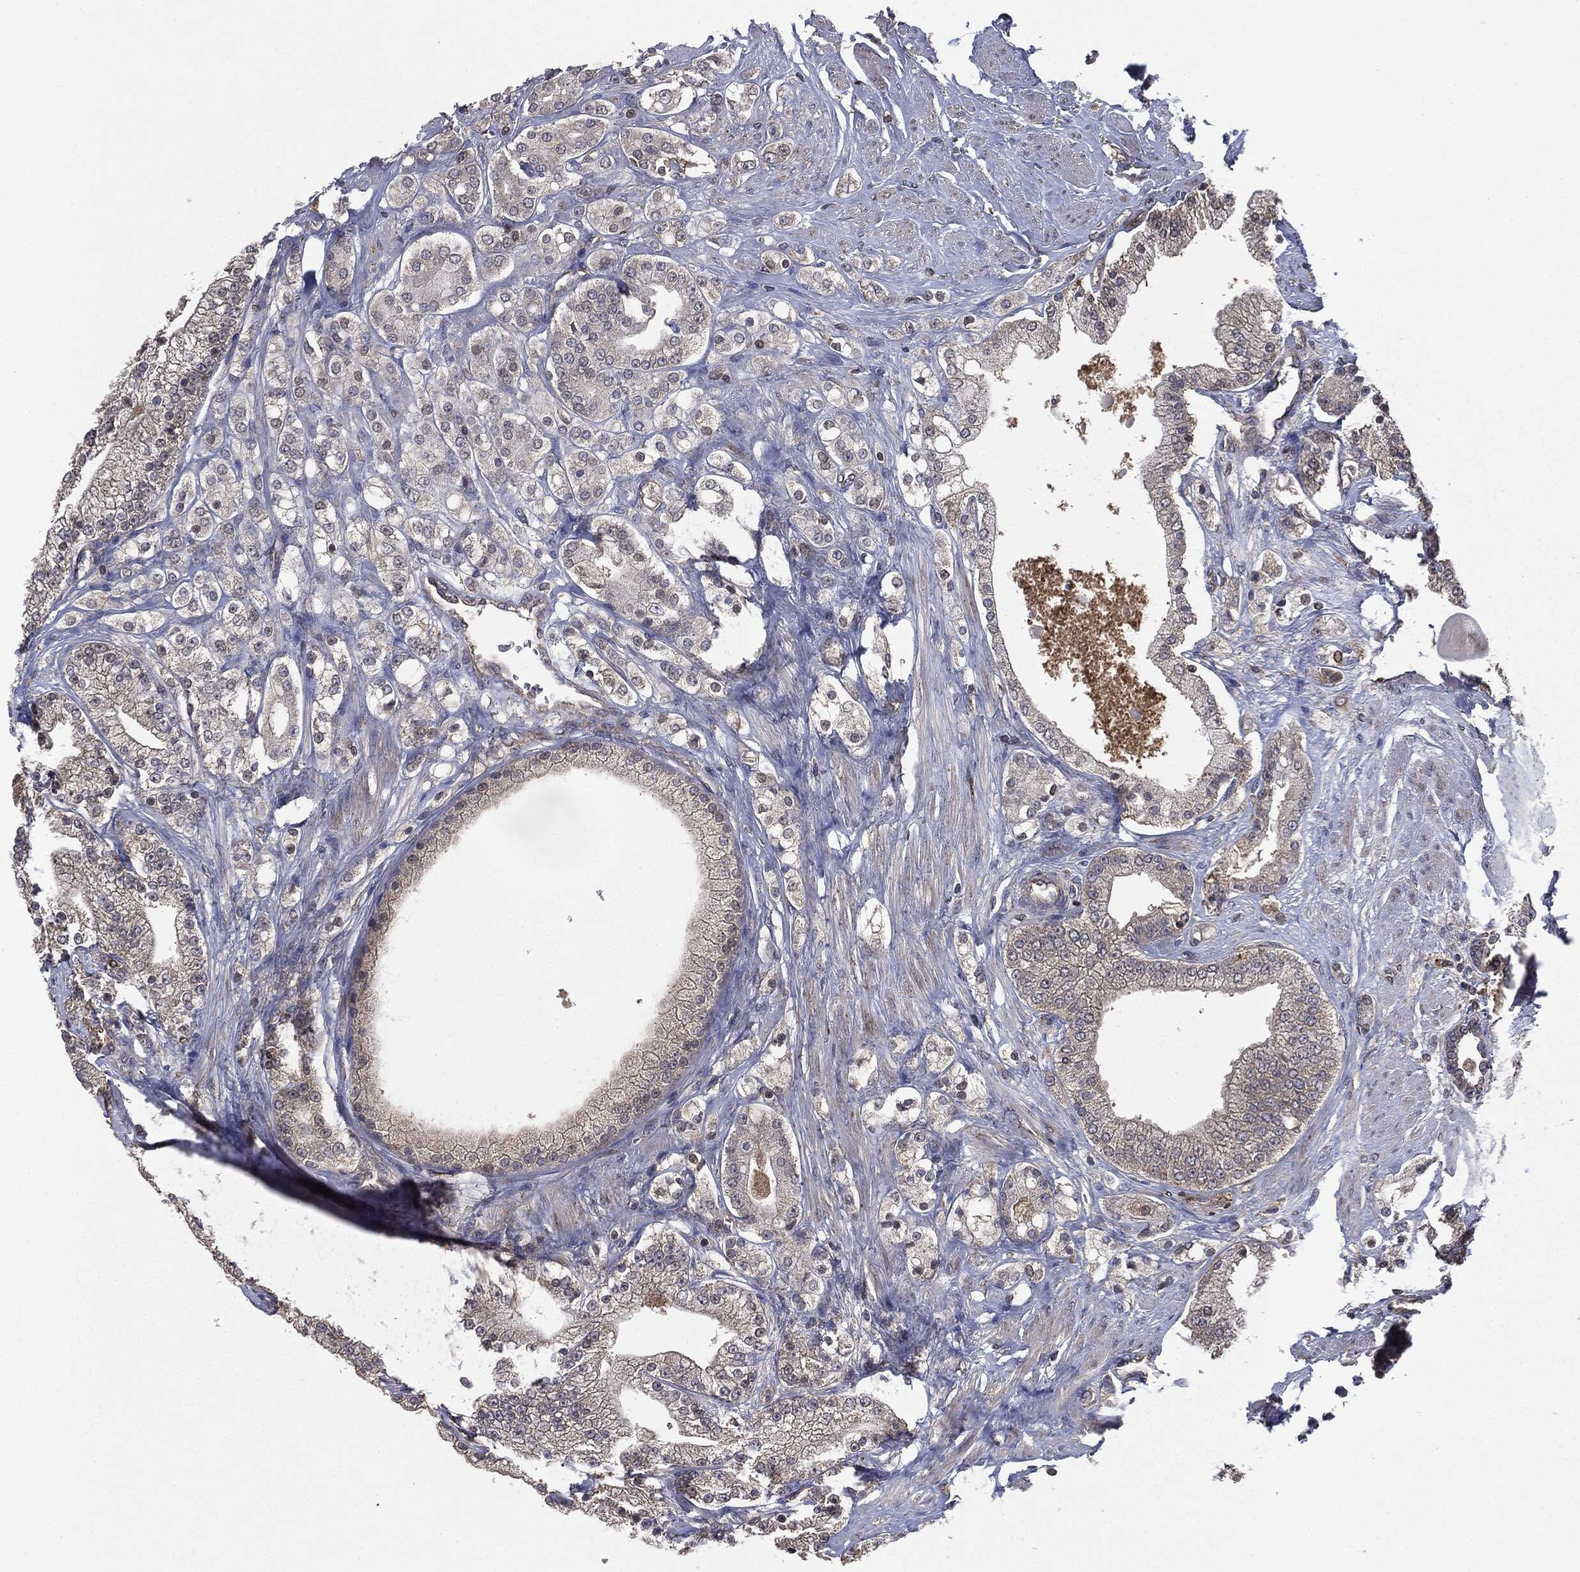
{"staining": {"intensity": "negative", "quantity": "none", "location": "none"}, "tissue": "prostate cancer", "cell_type": "Tumor cells", "image_type": "cancer", "snomed": [{"axis": "morphology", "description": "Adenocarcinoma, NOS"}, {"axis": "topography", "description": "Prostate and seminal vesicle, NOS"}, {"axis": "topography", "description": "Prostate"}], "caption": "This photomicrograph is of prostate cancer stained with IHC to label a protein in brown with the nuclei are counter-stained blue. There is no positivity in tumor cells.", "gene": "PLOD3", "patient": {"sex": "male", "age": 67}}